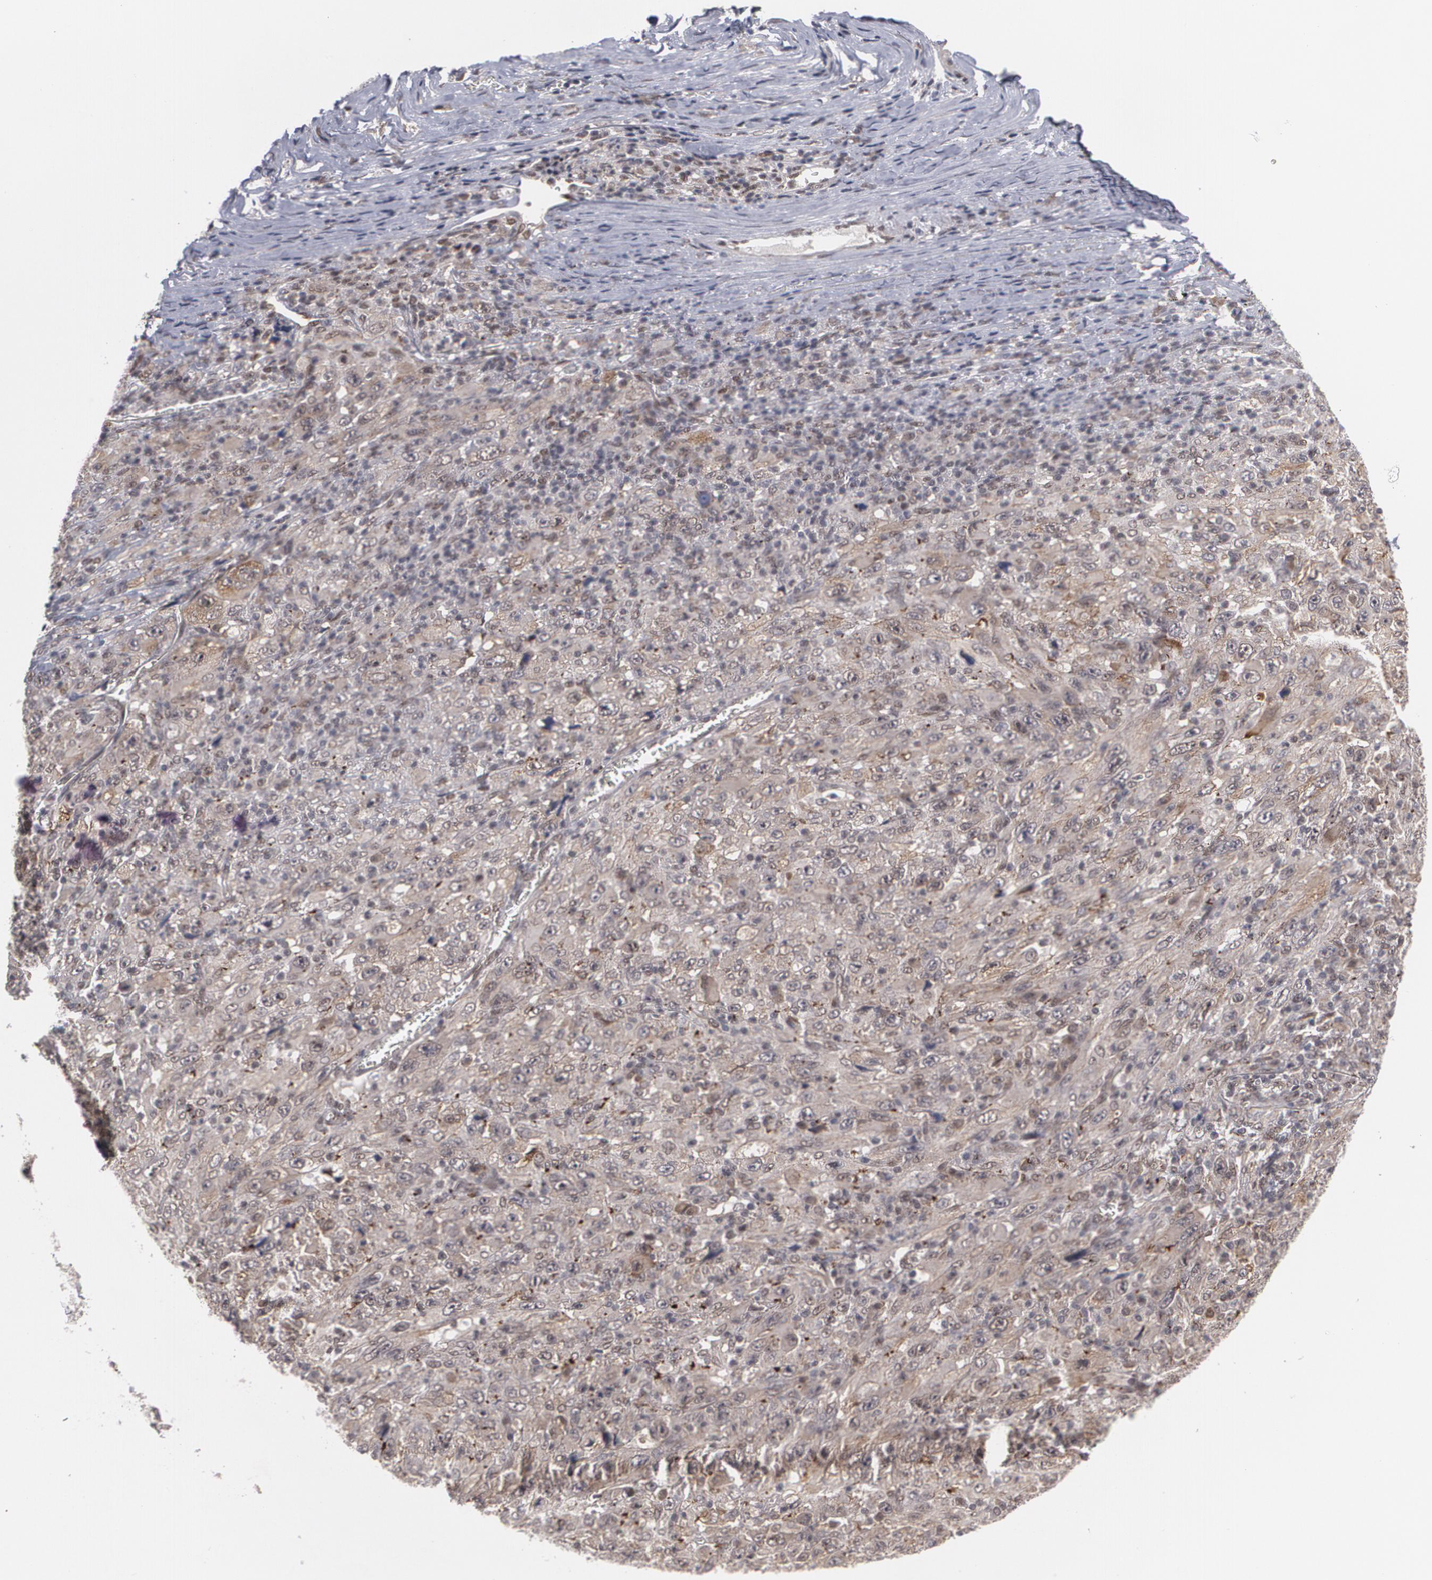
{"staining": {"intensity": "weak", "quantity": "25%-75%", "location": "nuclear"}, "tissue": "melanoma", "cell_type": "Tumor cells", "image_type": "cancer", "snomed": [{"axis": "morphology", "description": "Malignant melanoma, Metastatic site"}, {"axis": "topography", "description": "Skin"}], "caption": "A photomicrograph of human malignant melanoma (metastatic site) stained for a protein reveals weak nuclear brown staining in tumor cells. (Stains: DAB in brown, nuclei in blue, Microscopy: brightfield microscopy at high magnification).", "gene": "INTS6", "patient": {"sex": "female", "age": 56}}